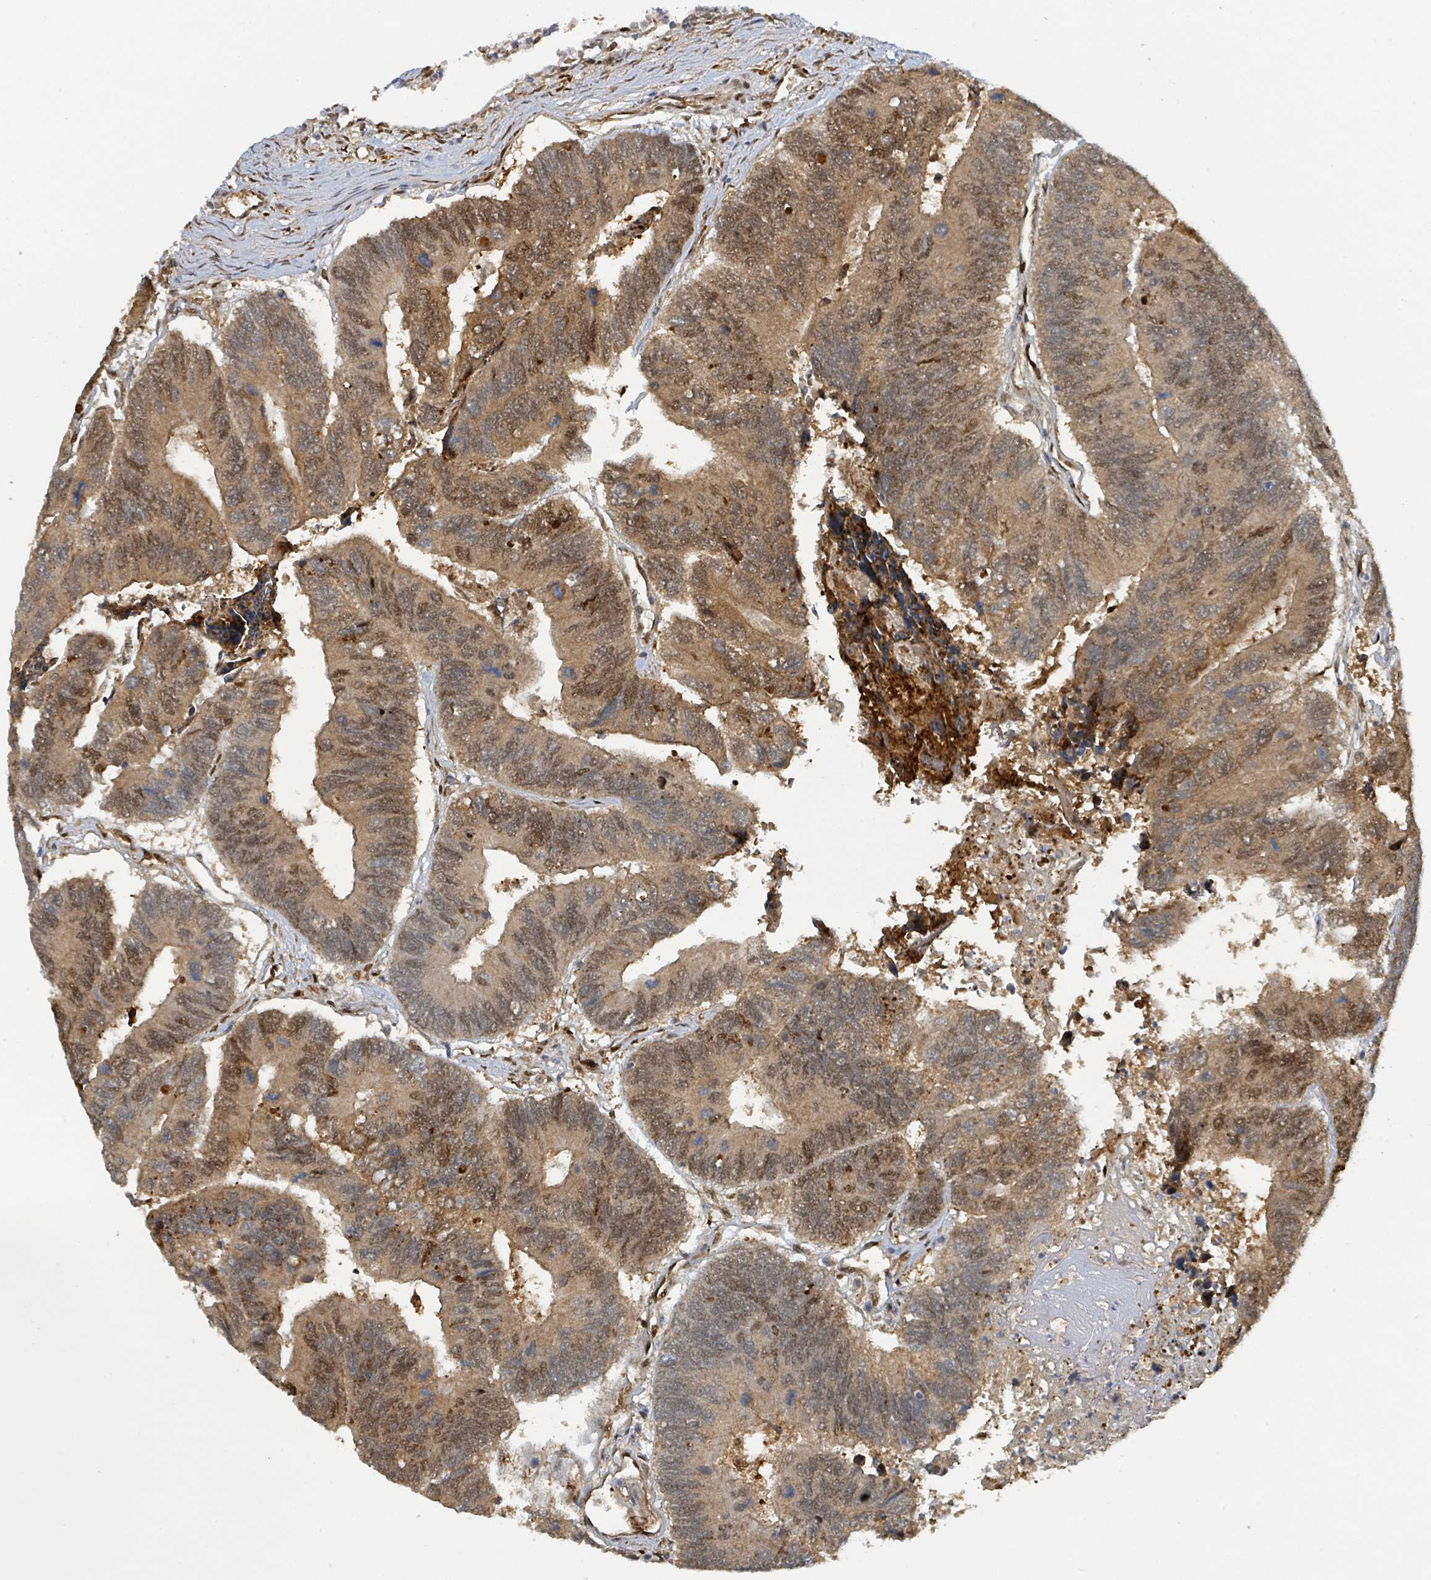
{"staining": {"intensity": "moderate", "quantity": ">75%", "location": "cytoplasmic/membranous,nuclear"}, "tissue": "colorectal cancer", "cell_type": "Tumor cells", "image_type": "cancer", "snomed": [{"axis": "morphology", "description": "Adenocarcinoma, NOS"}, {"axis": "topography", "description": "Colon"}], "caption": "A brown stain labels moderate cytoplasmic/membranous and nuclear expression of a protein in adenocarcinoma (colorectal) tumor cells. (Brightfield microscopy of DAB IHC at high magnification).", "gene": "PSMB7", "patient": {"sex": "female", "age": 67}}